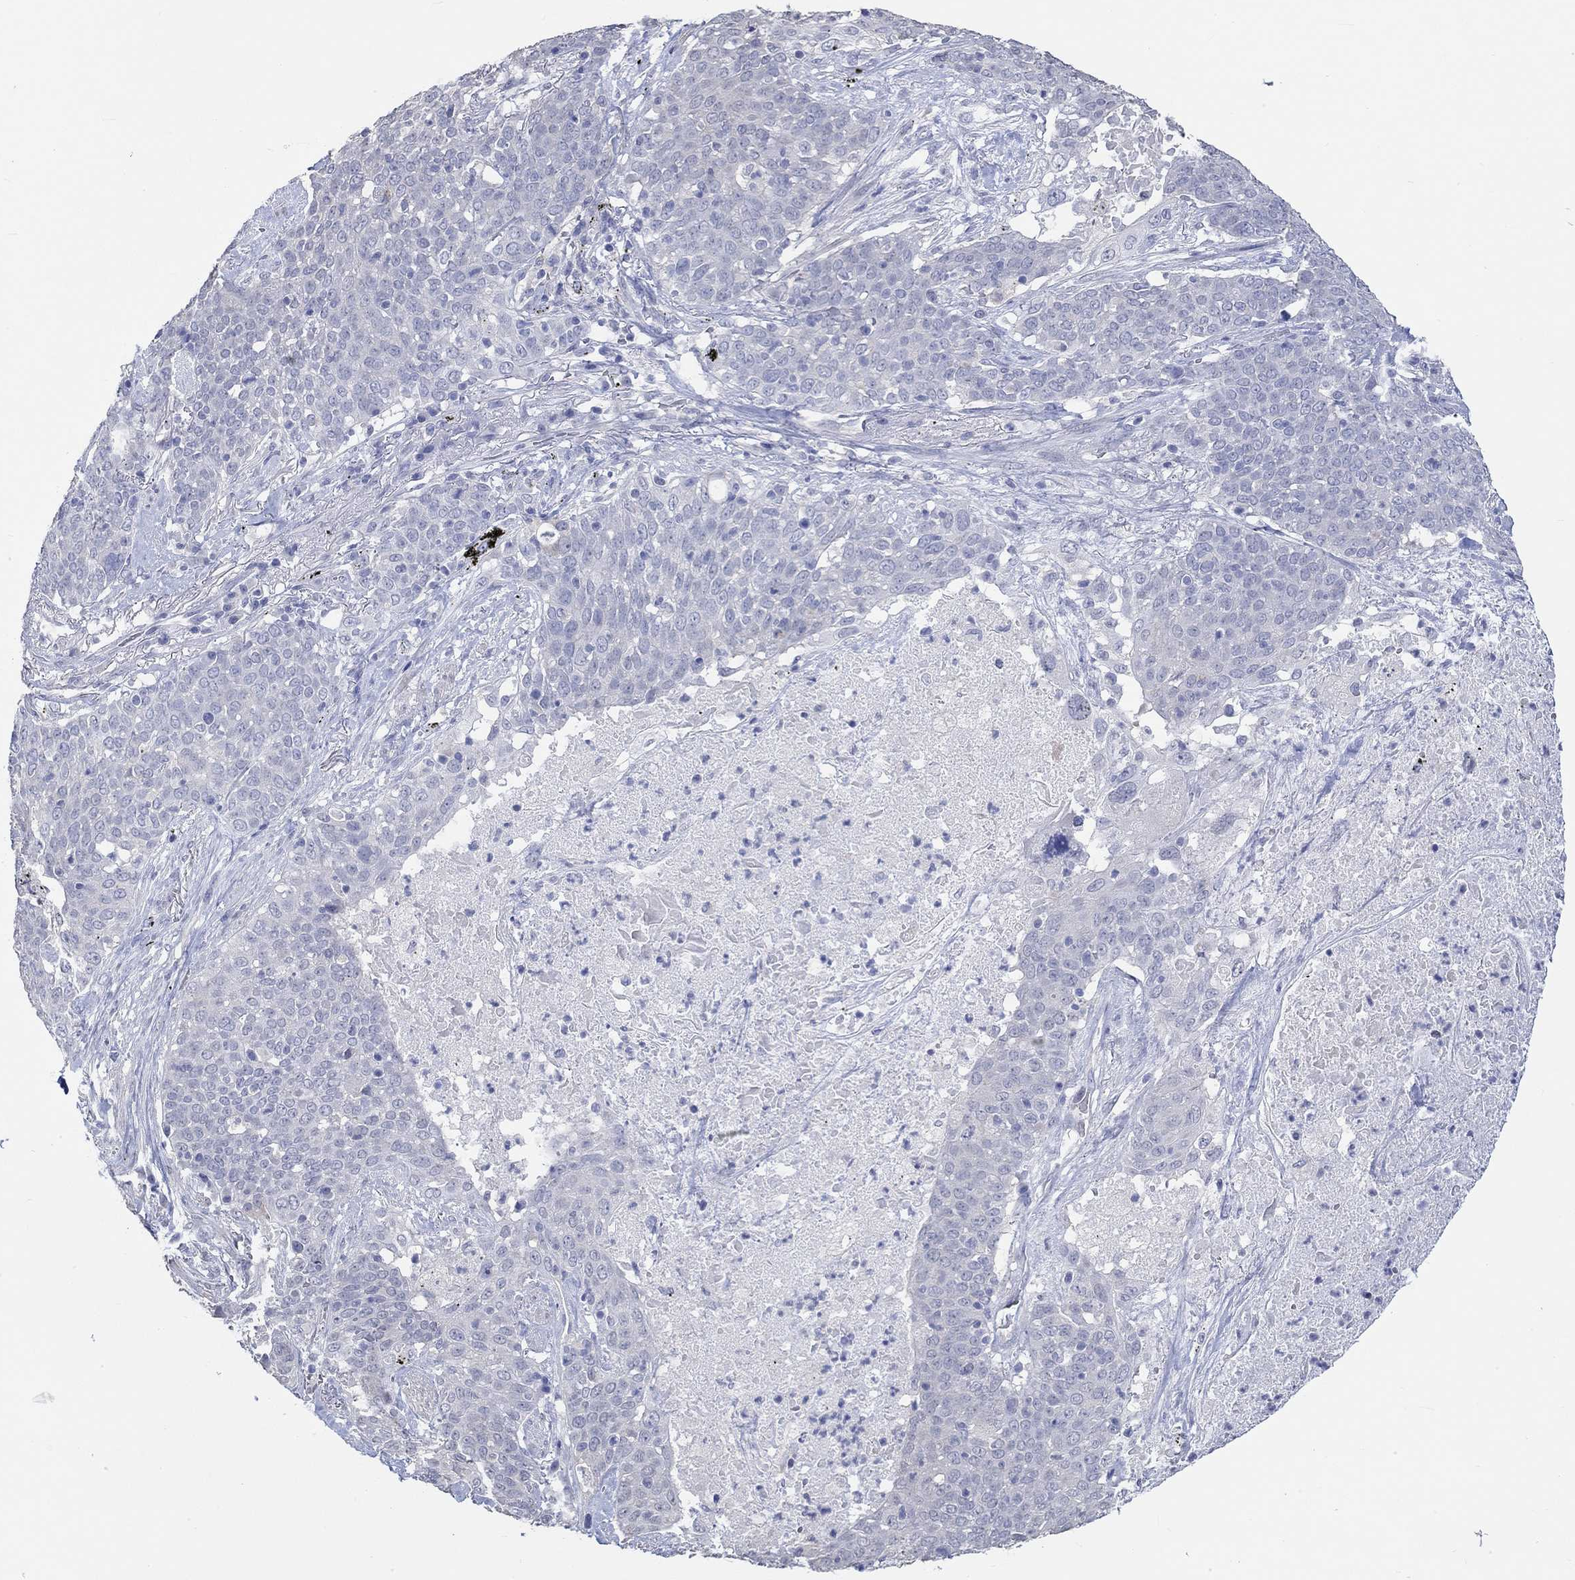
{"staining": {"intensity": "negative", "quantity": "none", "location": "none"}, "tissue": "lung cancer", "cell_type": "Tumor cells", "image_type": "cancer", "snomed": [{"axis": "morphology", "description": "Squamous cell carcinoma, NOS"}, {"axis": "topography", "description": "Lung"}], "caption": "This is an immunohistochemistry histopathology image of squamous cell carcinoma (lung). There is no expression in tumor cells.", "gene": "PNMA5", "patient": {"sex": "male", "age": 82}}